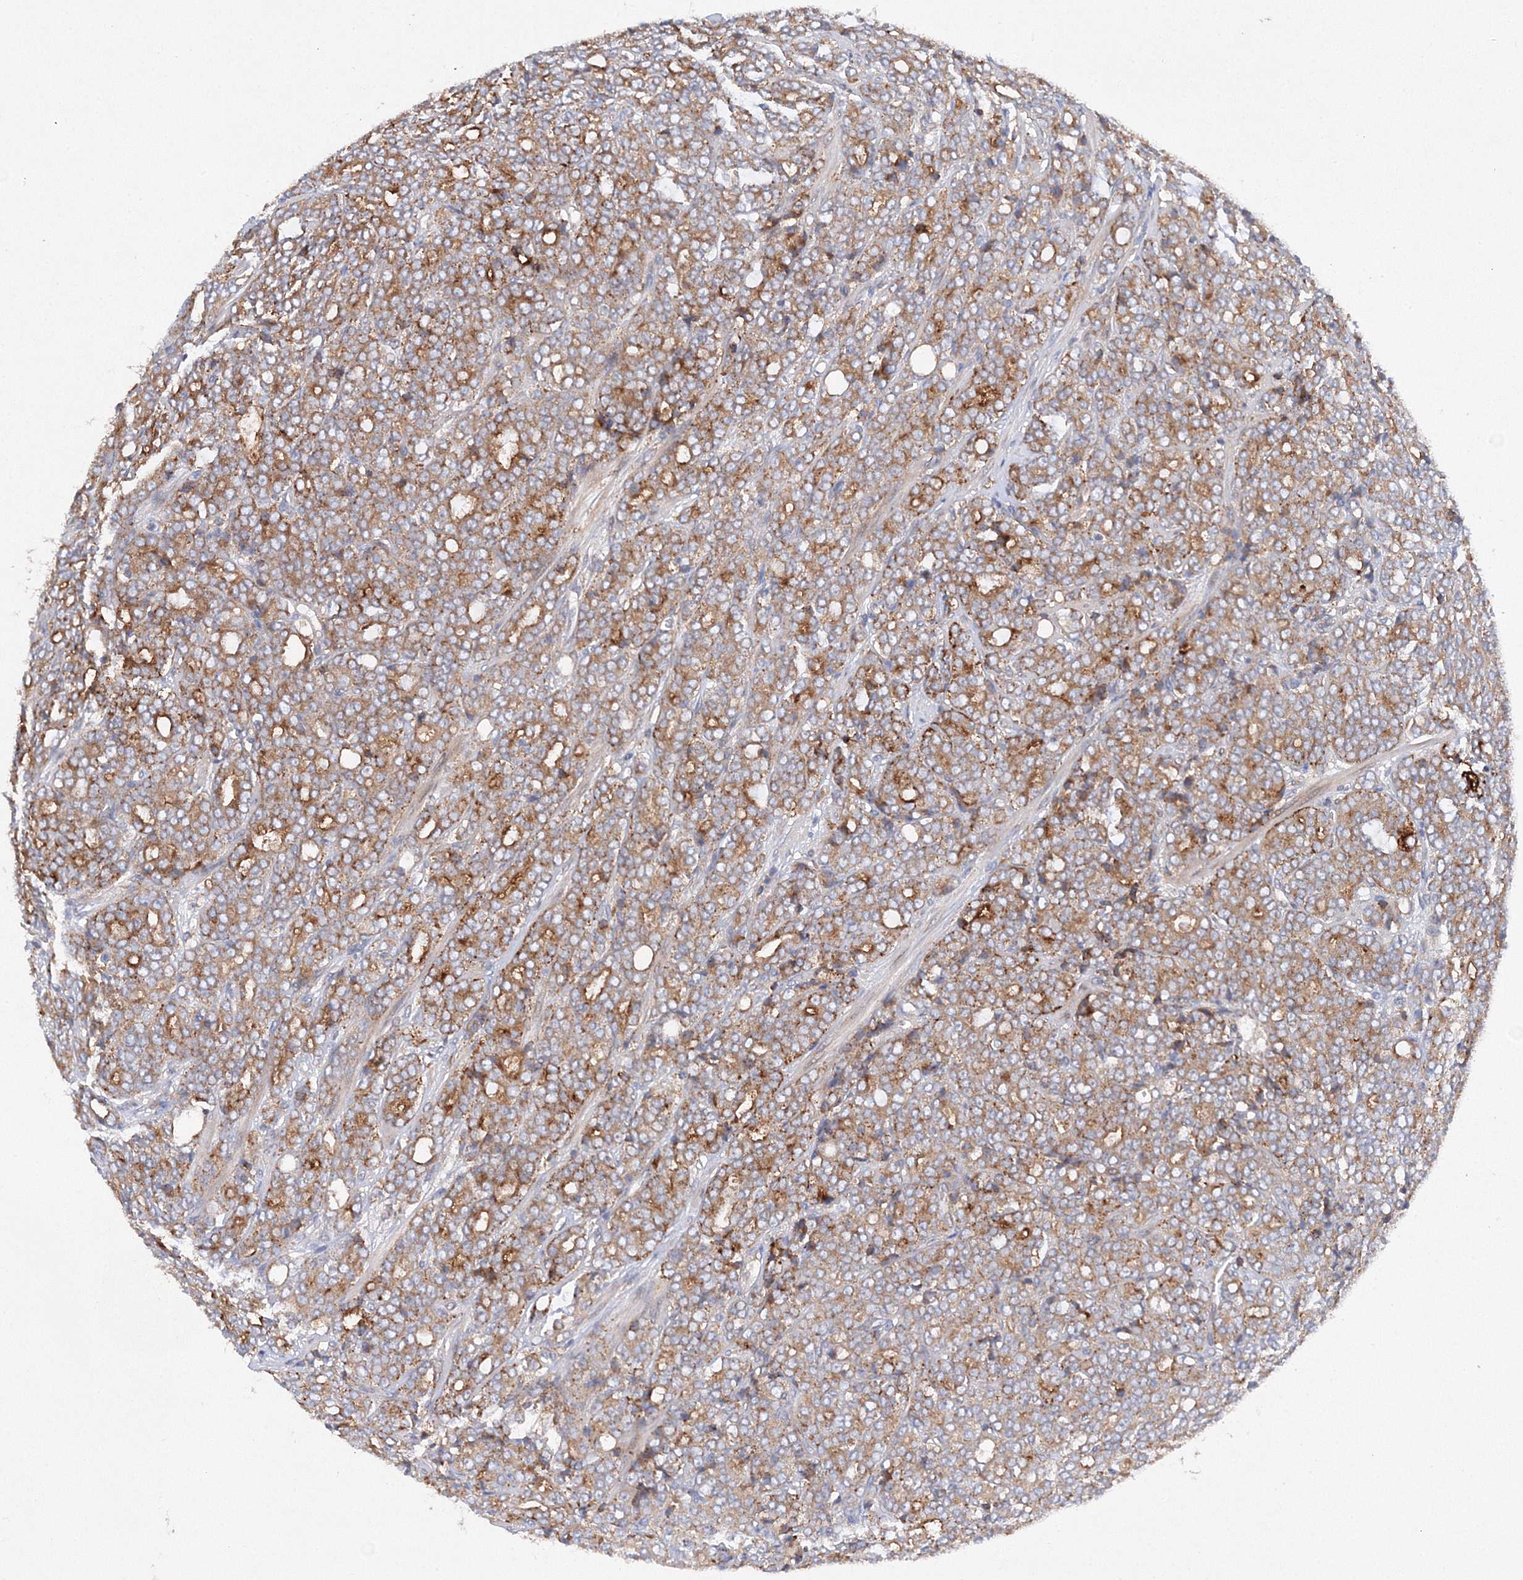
{"staining": {"intensity": "moderate", "quantity": ">75%", "location": "cytoplasmic/membranous"}, "tissue": "prostate cancer", "cell_type": "Tumor cells", "image_type": "cancer", "snomed": [{"axis": "morphology", "description": "Adenocarcinoma, High grade"}, {"axis": "topography", "description": "Prostate"}], "caption": "Prostate cancer tissue shows moderate cytoplasmic/membranous expression in about >75% of tumor cells", "gene": "SLC36A1", "patient": {"sex": "male", "age": 62}}